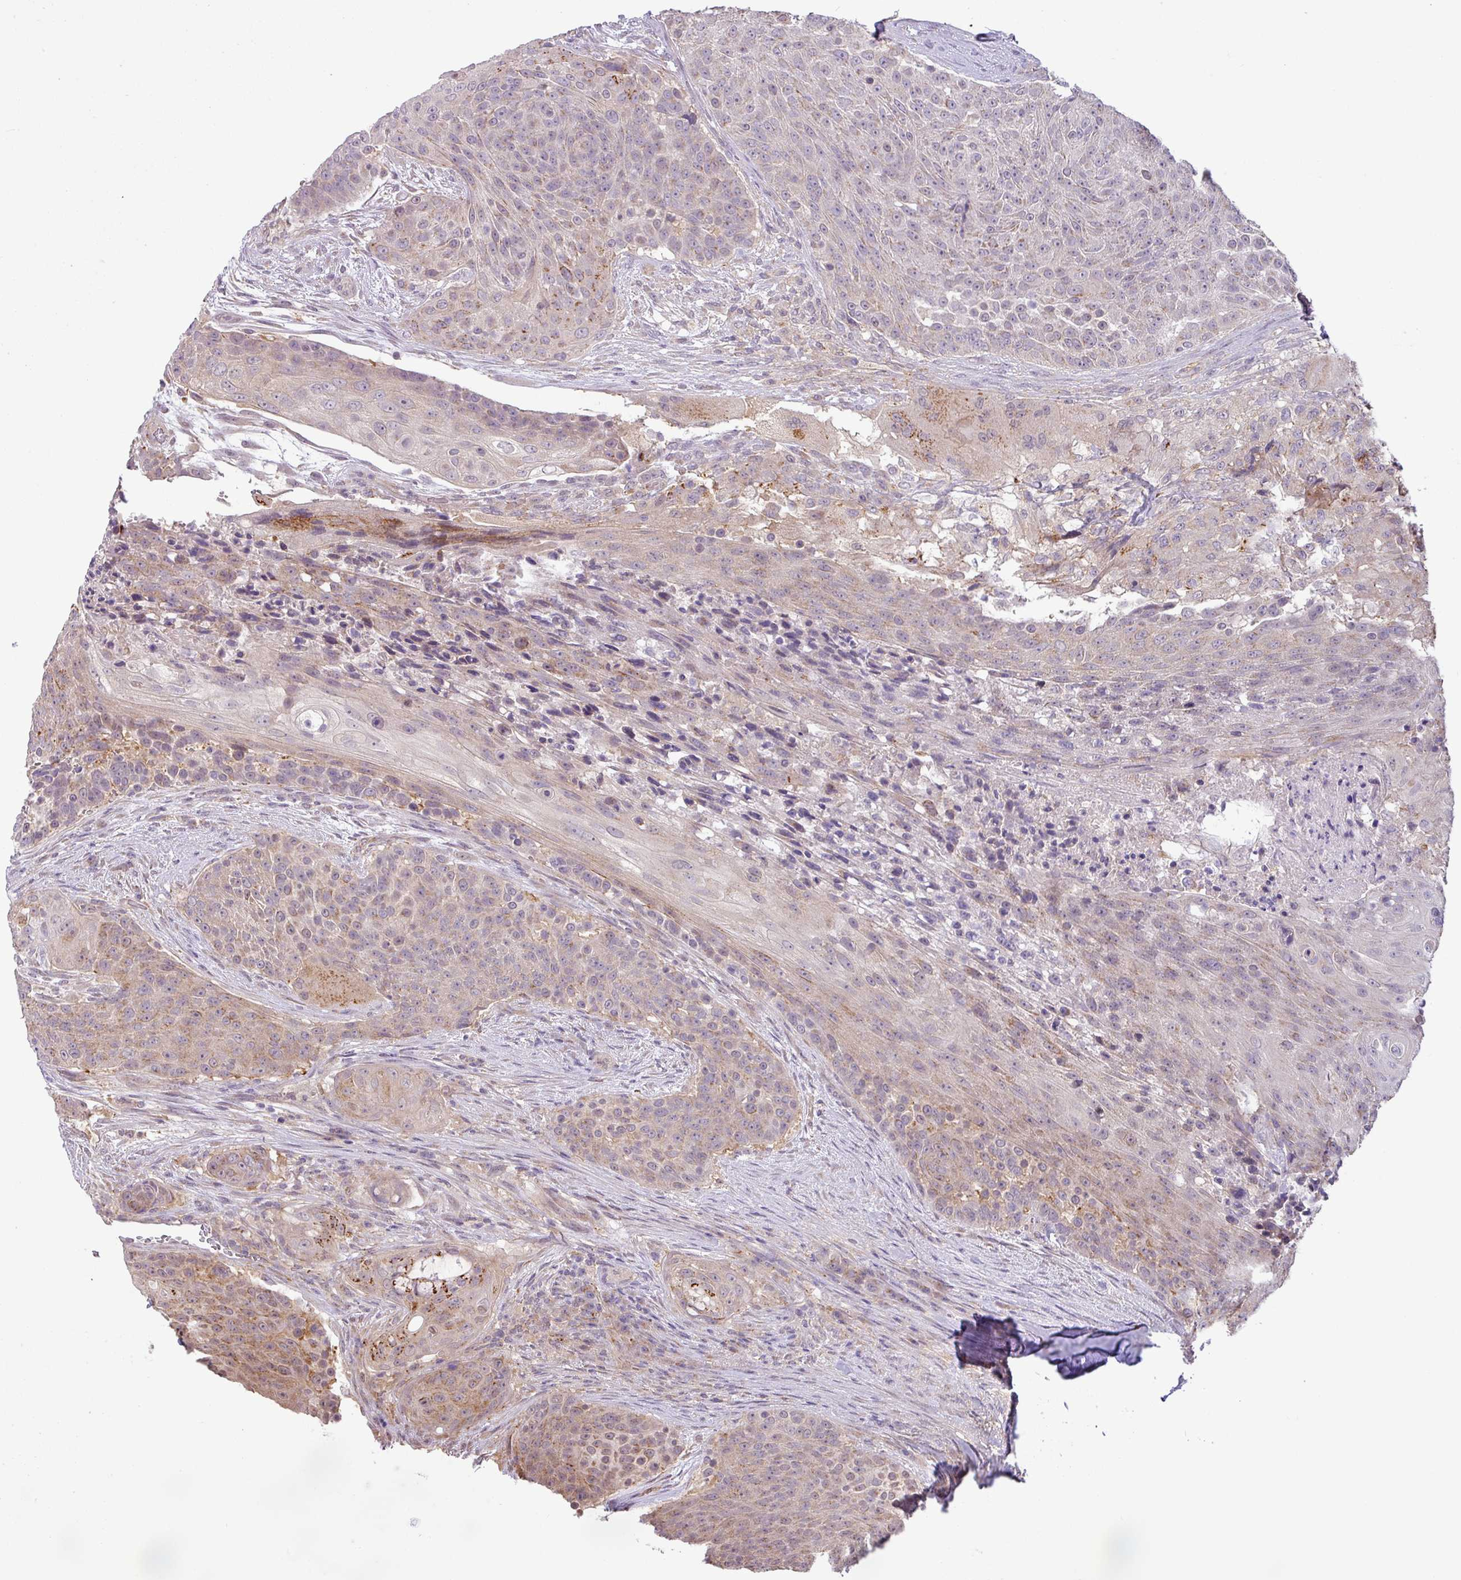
{"staining": {"intensity": "moderate", "quantity": "<25%", "location": "cytoplasmic/membranous"}, "tissue": "urothelial cancer", "cell_type": "Tumor cells", "image_type": "cancer", "snomed": [{"axis": "morphology", "description": "Urothelial carcinoma, High grade"}, {"axis": "topography", "description": "Urinary bladder"}], "caption": "Moderate cytoplasmic/membranous protein positivity is present in about <25% of tumor cells in urothelial cancer. (Stains: DAB (3,3'-diaminobenzidine) in brown, nuclei in blue, Microscopy: brightfield microscopy at high magnification).", "gene": "GALNT12", "patient": {"sex": "female", "age": 63}}